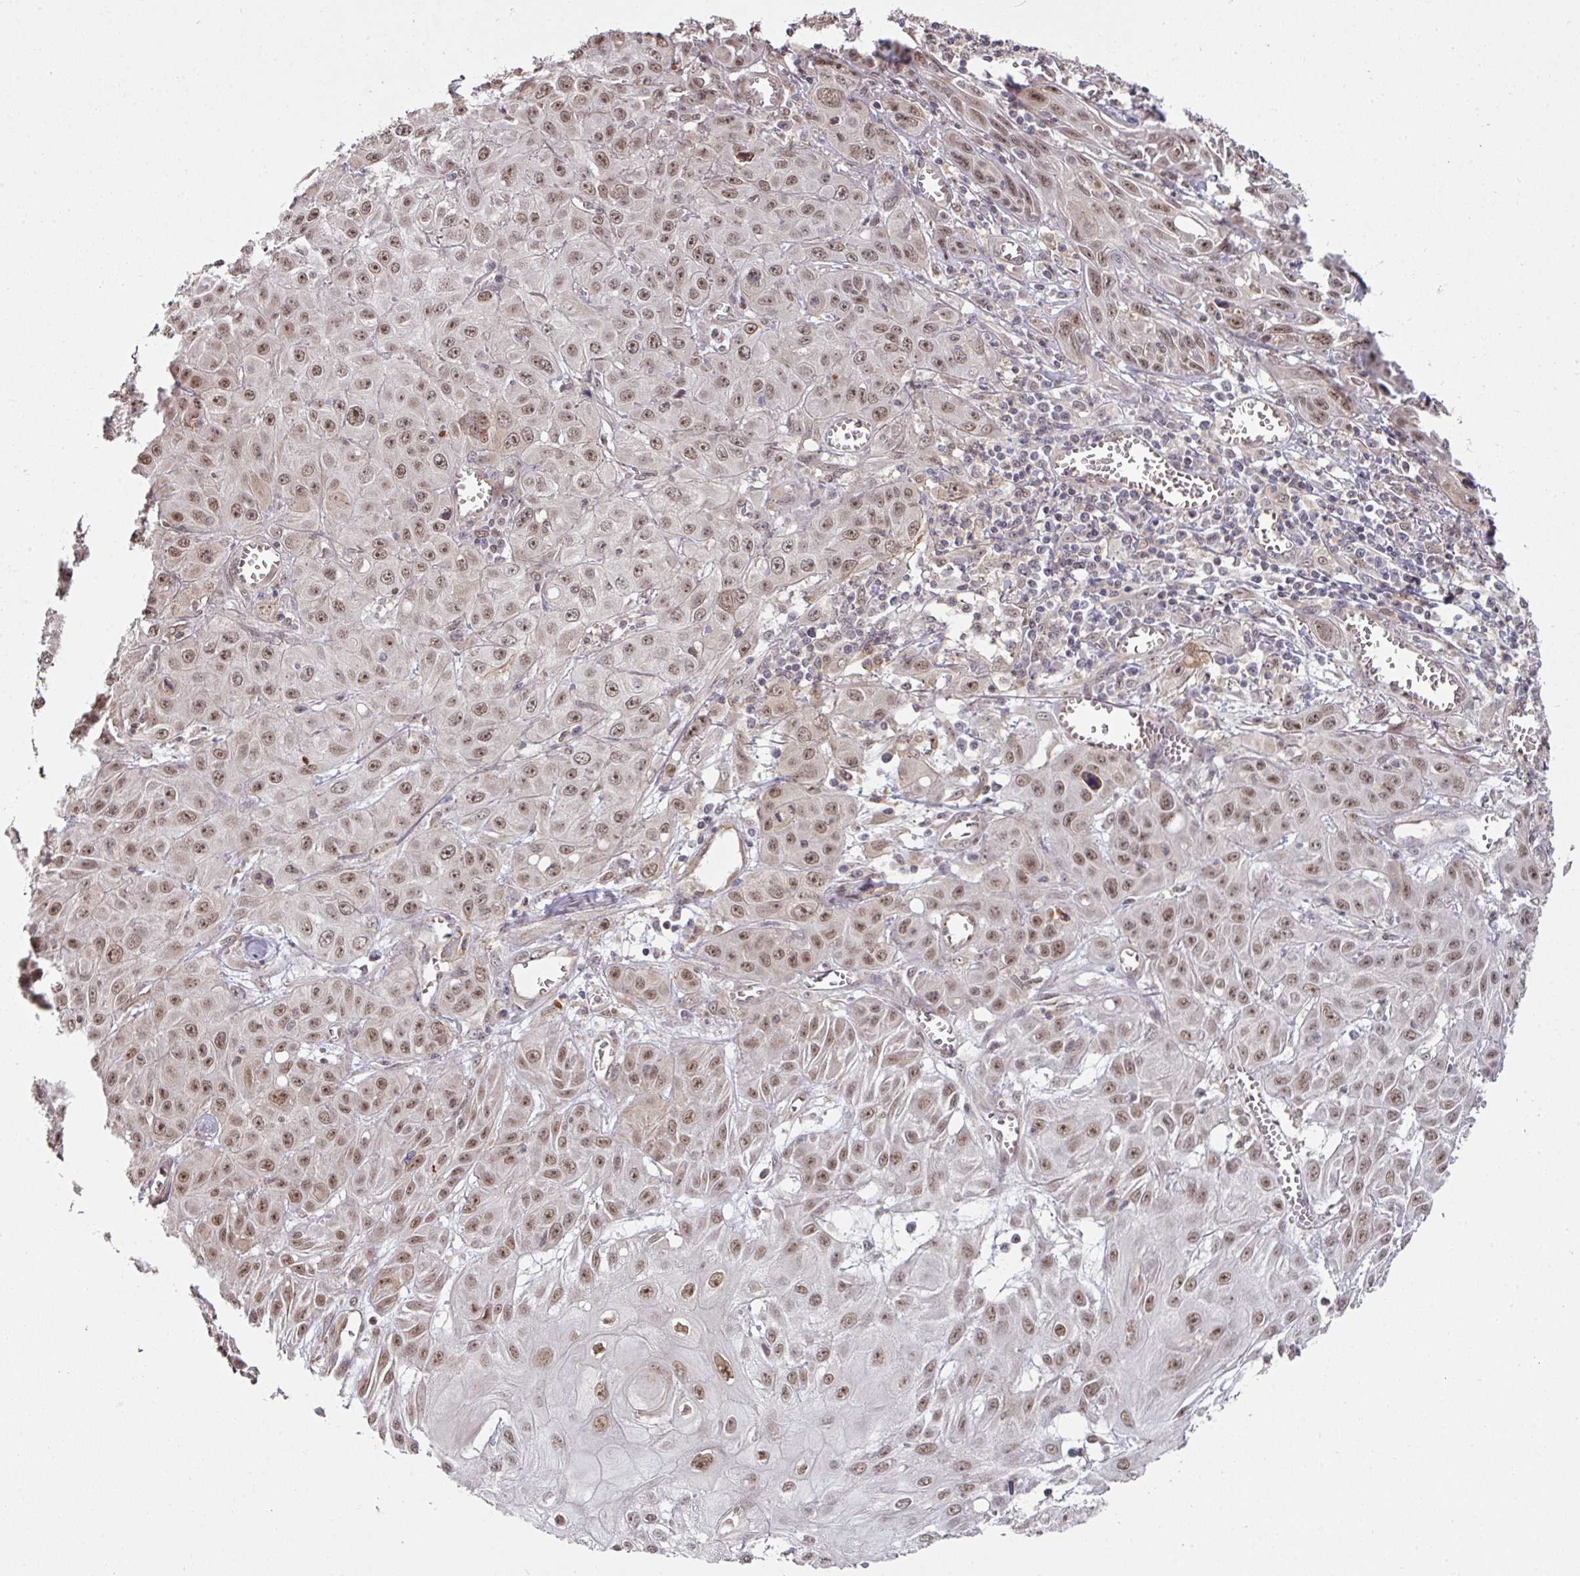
{"staining": {"intensity": "moderate", "quantity": ">75%", "location": "nuclear"}, "tissue": "skin cancer", "cell_type": "Tumor cells", "image_type": "cancer", "snomed": [{"axis": "morphology", "description": "Squamous cell carcinoma, NOS"}, {"axis": "topography", "description": "Skin"}, {"axis": "topography", "description": "Vulva"}], "caption": "Skin cancer (squamous cell carcinoma) was stained to show a protein in brown. There is medium levels of moderate nuclear expression in about >75% of tumor cells.", "gene": "GTF2H3", "patient": {"sex": "female", "age": 71}}